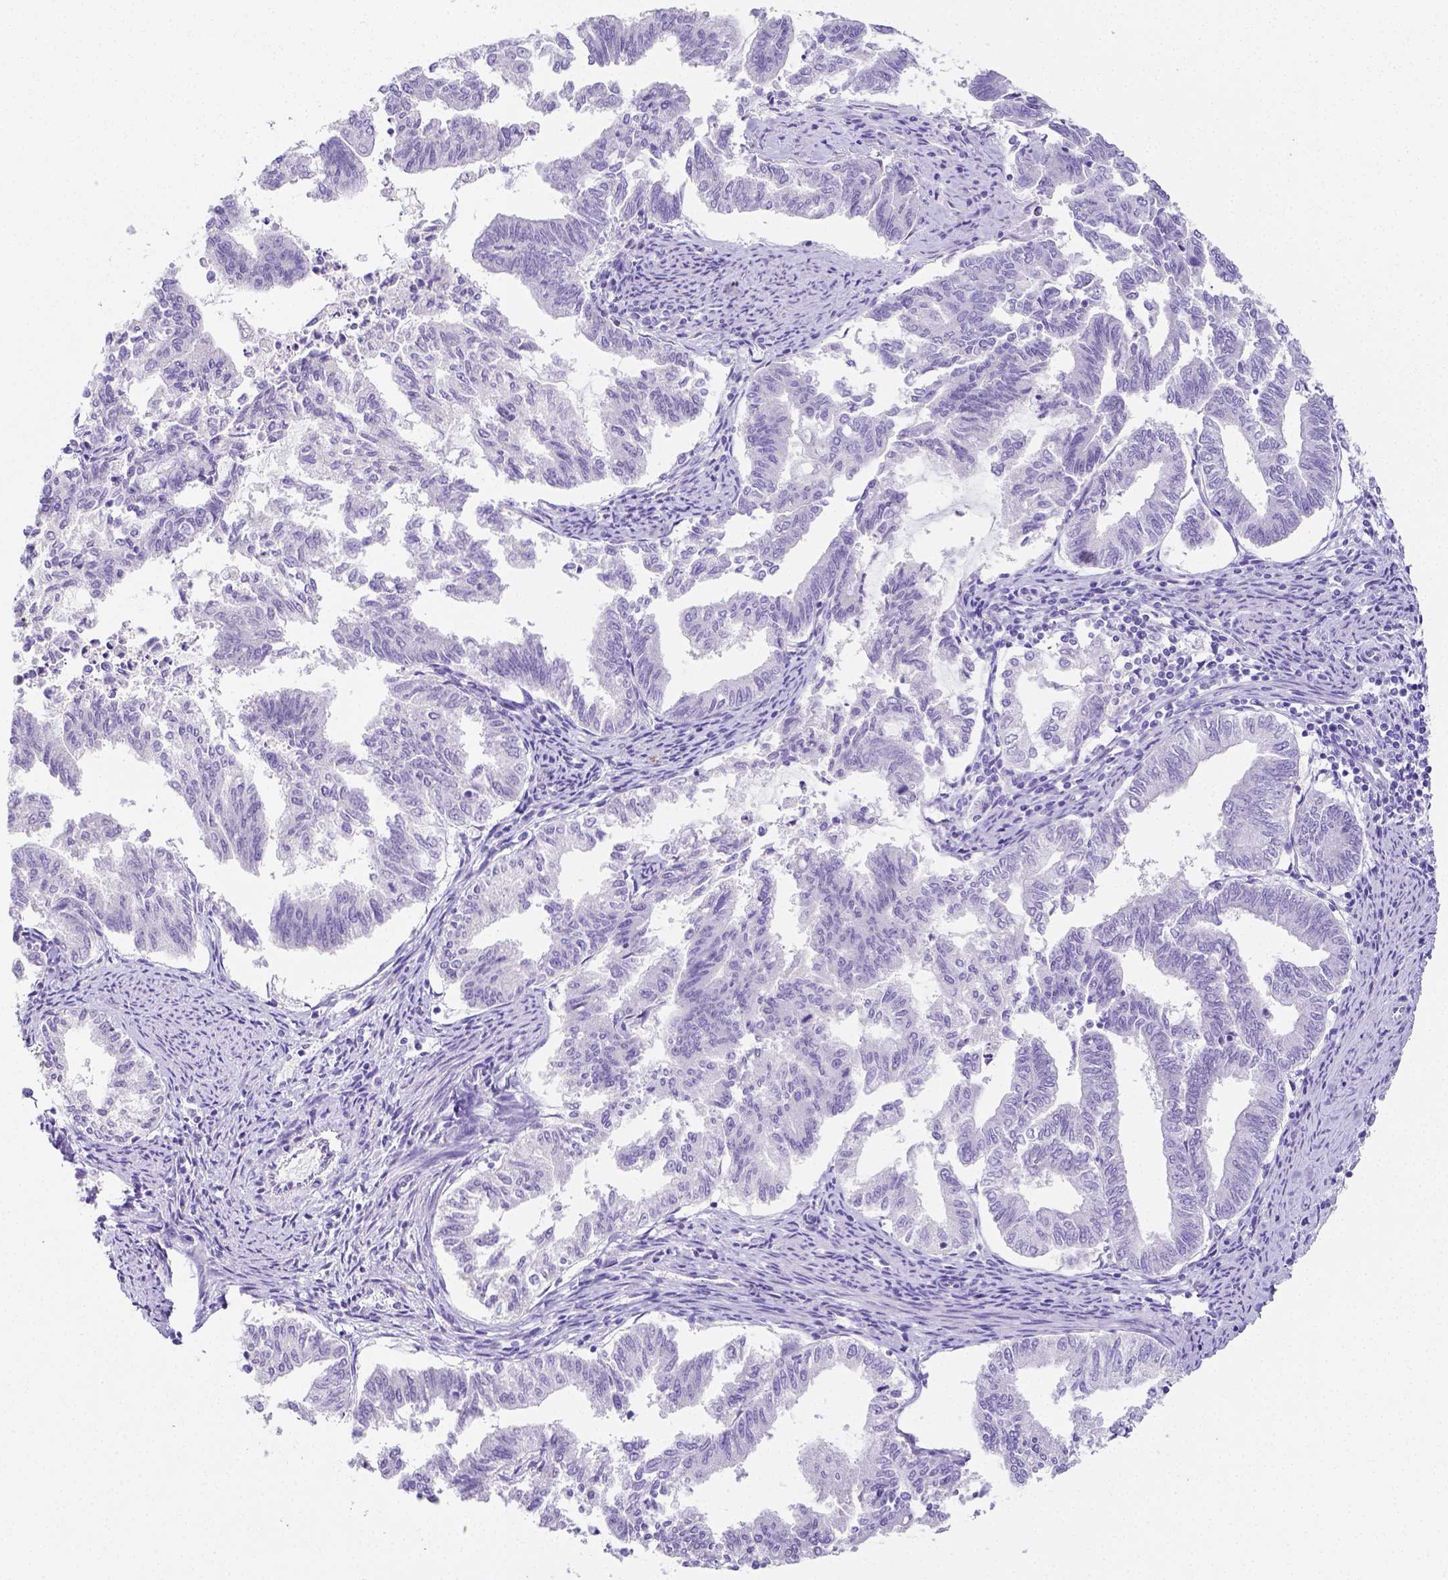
{"staining": {"intensity": "negative", "quantity": "none", "location": "none"}, "tissue": "endometrial cancer", "cell_type": "Tumor cells", "image_type": "cancer", "snomed": [{"axis": "morphology", "description": "Adenocarcinoma, NOS"}, {"axis": "topography", "description": "Endometrium"}], "caption": "DAB immunohistochemical staining of endometrial cancer displays no significant expression in tumor cells. Nuclei are stained in blue.", "gene": "ARHGAP36", "patient": {"sex": "female", "age": 79}}